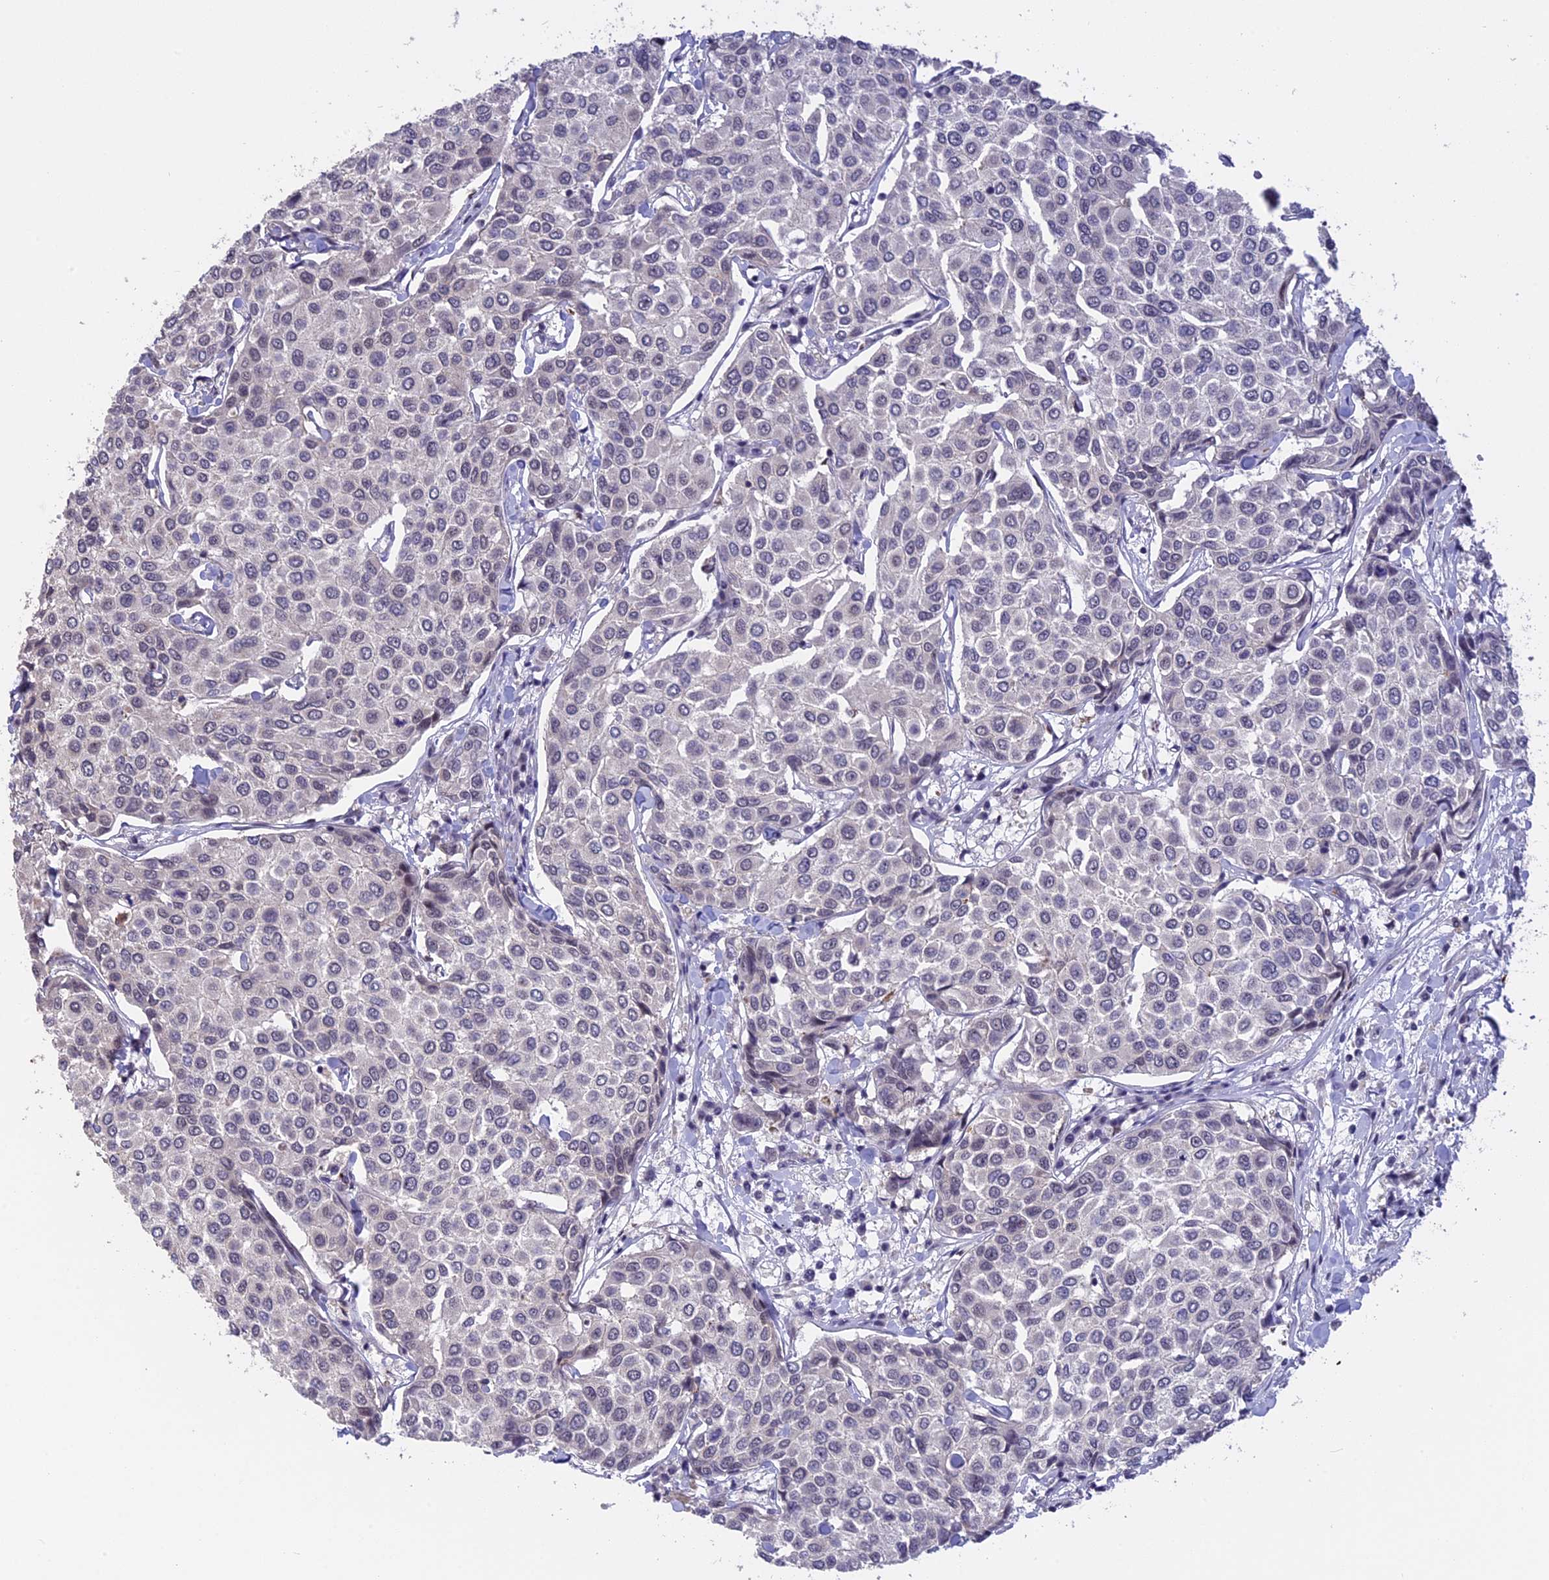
{"staining": {"intensity": "negative", "quantity": "none", "location": "none"}, "tissue": "breast cancer", "cell_type": "Tumor cells", "image_type": "cancer", "snomed": [{"axis": "morphology", "description": "Duct carcinoma"}, {"axis": "topography", "description": "Breast"}], "caption": "High power microscopy photomicrograph of an immunohistochemistry (IHC) micrograph of breast cancer (infiltrating ductal carcinoma), revealing no significant staining in tumor cells.", "gene": "POLR2C", "patient": {"sex": "female", "age": 55}}